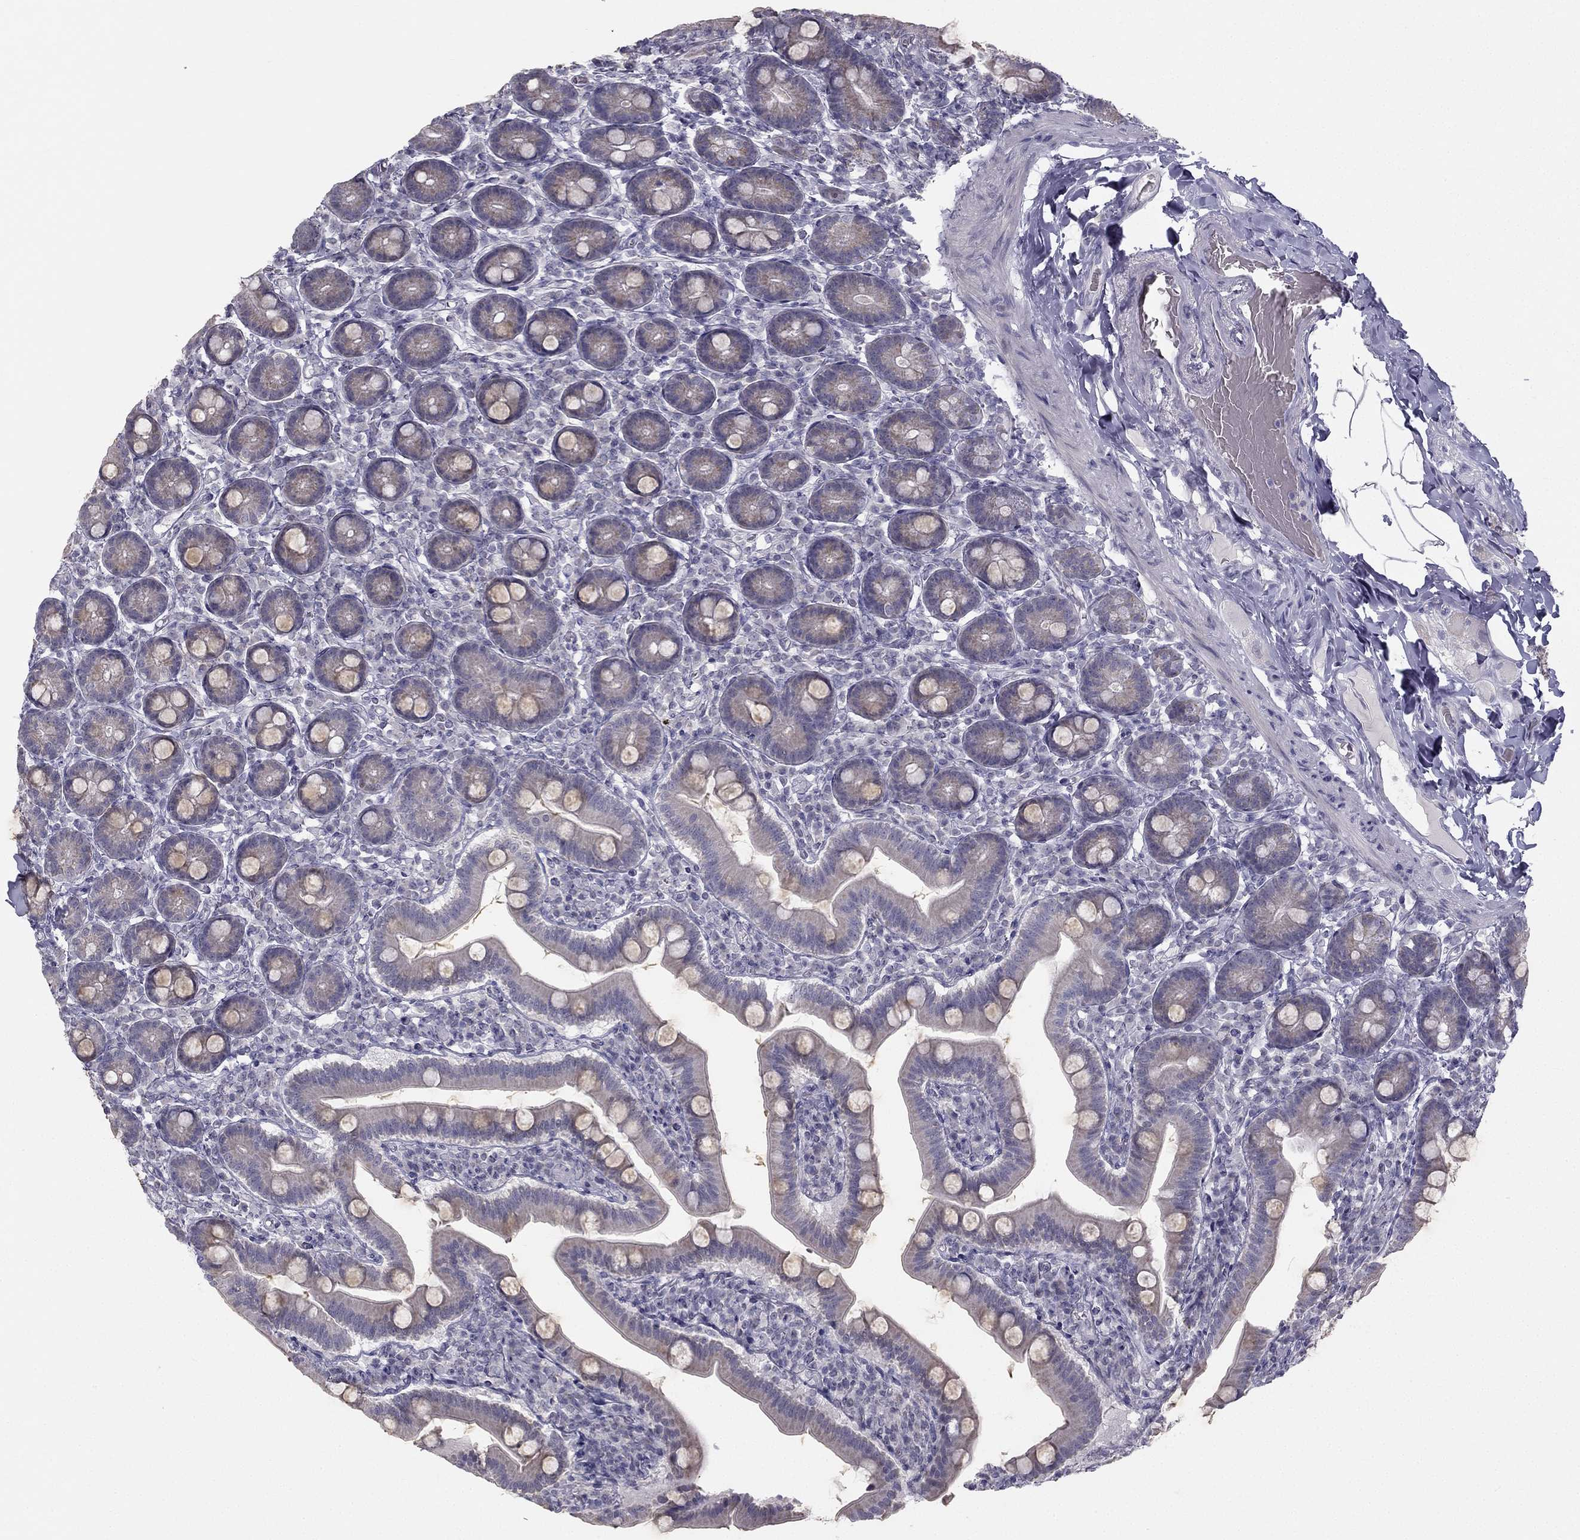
{"staining": {"intensity": "weak", "quantity": "25%-75%", "location": "cytoplasmic/membranous"}, "tissue": "small intestine", "cell_type": "Glandular cells", "image_type": "normal", "snomed": [{"axis": "morphology", "description": "Normal tissue, NOS"}, {"axis": "topography", "description": "Small intestine"}], "caption": "This image displays immunohistochemistry staining of normal small intestine, with low weak cytoplasmic/membranous staining in approximately 25%-75% of glandular cells.", "gene": "C5orf49", "patient": {"sex": "male", "age": 66}}